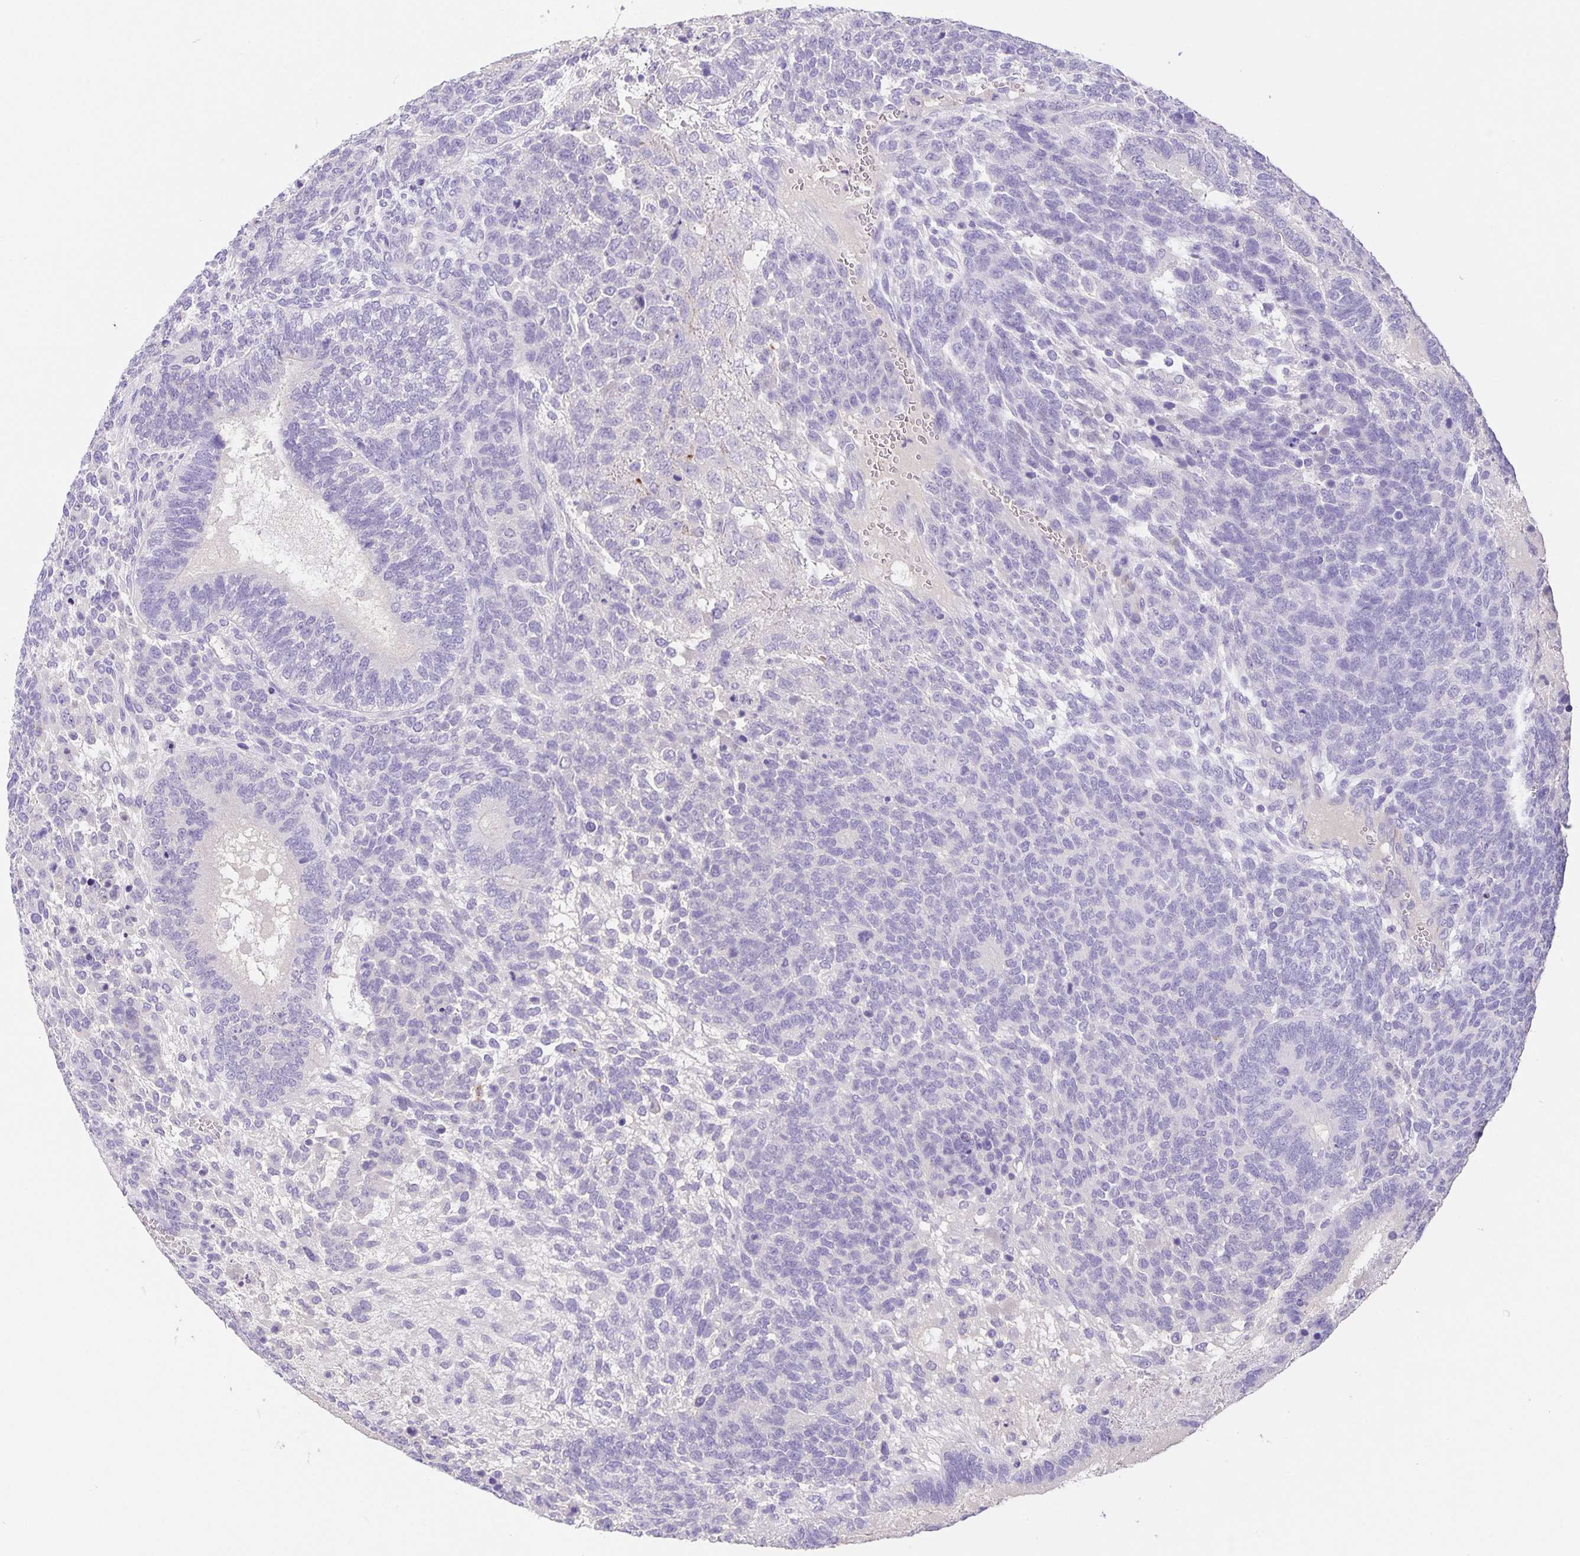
{"staining": {"intensity": "negative", "quantity": "none", "location": "none"}, "tissue": "testis cancer", "cell_type": "Tumor cells", "image_type": "cancer", "snomed": [{"axis": "morphology", "description": "Normal tissue, NOS"}, {"axis": "morphology", "description": "Carcinoma, Embryonal, NOS"}, {"axis": "topography", "description": "Testis"}, {"axis": "topography", "description": "Epididymis"}], "caption": "Tumor cells show no significant staining in testis embryonal carcinoma.", "gene": "UBQLN3", "patient": {"sex": "male", "age": 23}}